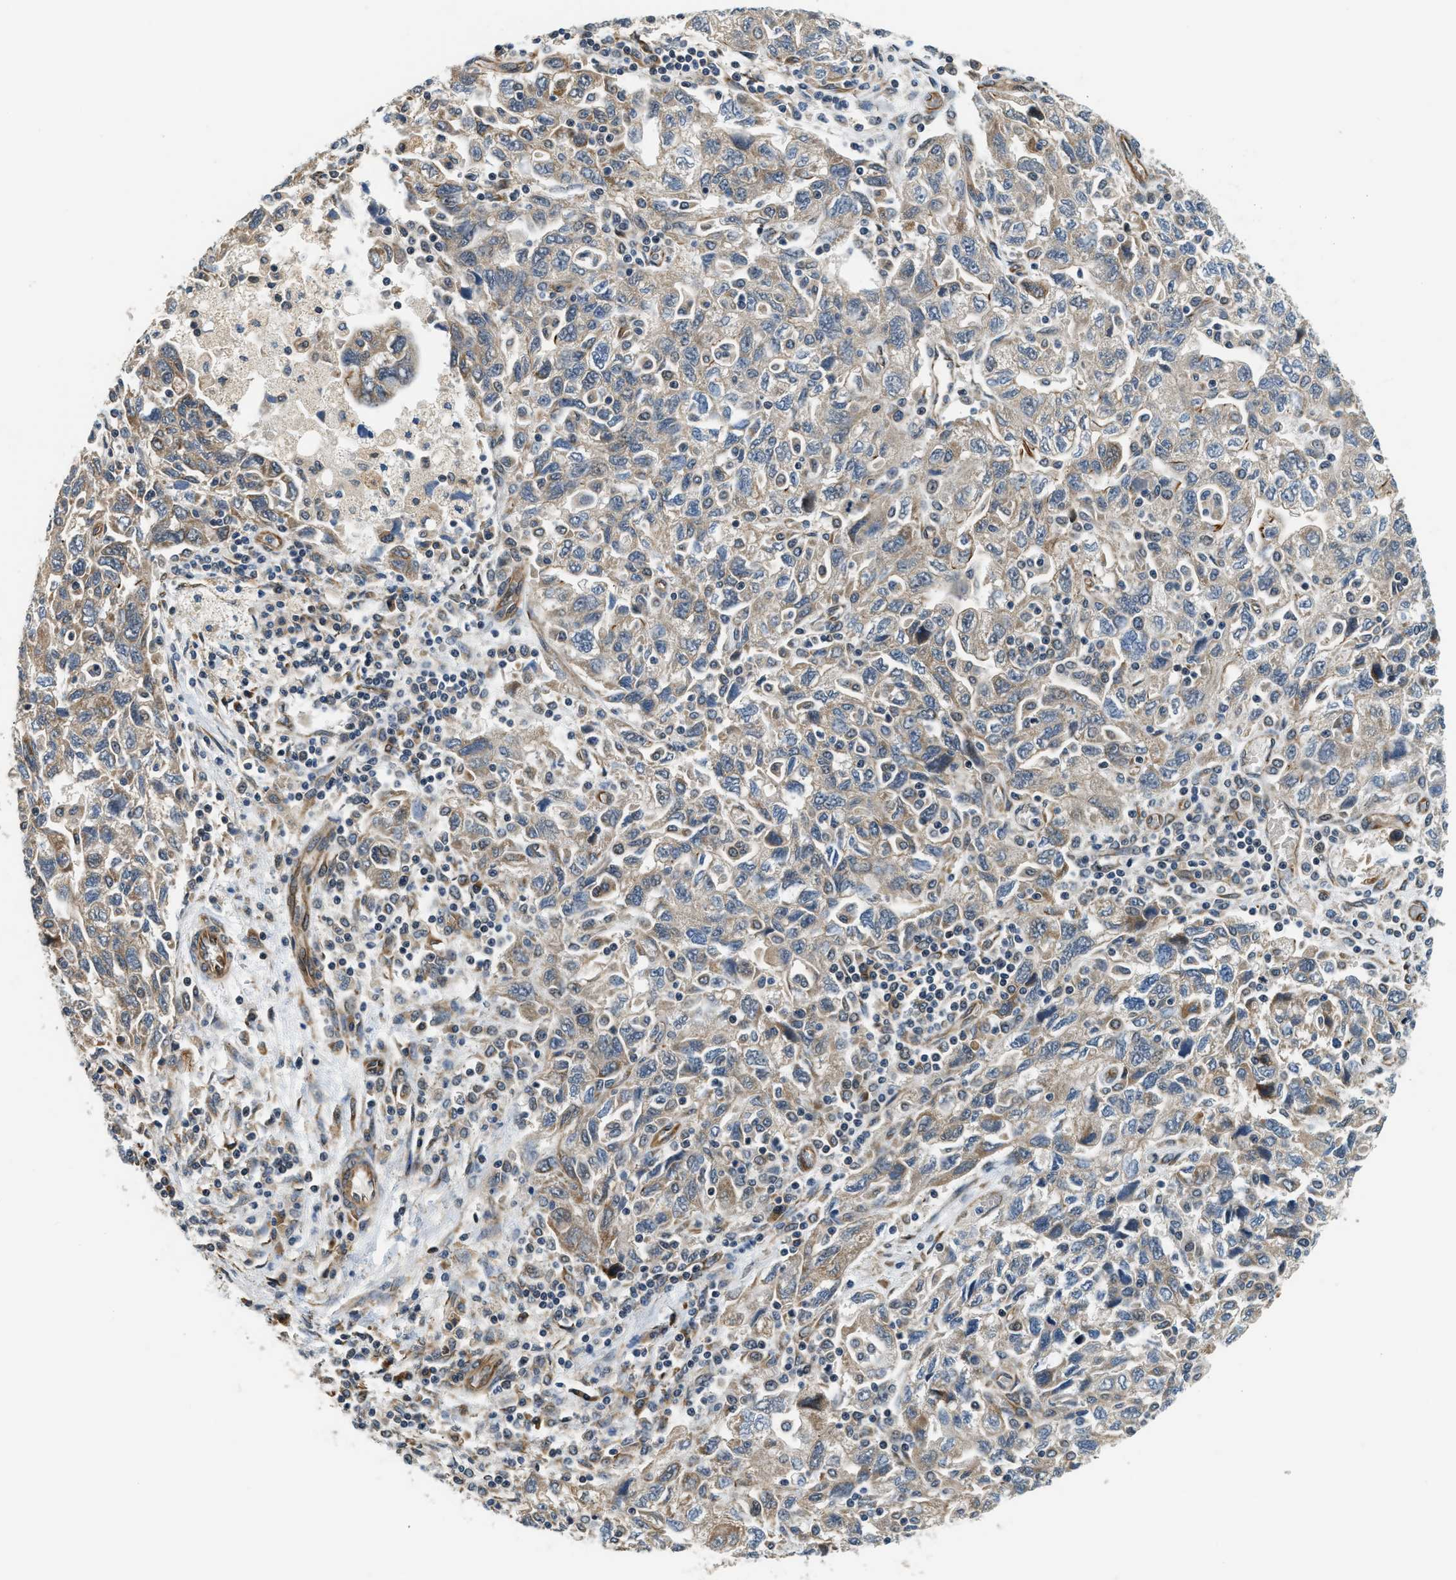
{"staining": {"intensity": "moderate", "quantity": "<25%", "location": "cytoplasmic/membranous"}, "tissue": "ovarian cancer", "cell_type": "Tumor cells", "image_type": "cancer", "snomed": [{"axis": "morphology", "description": "Carcinoma, NOS"}, {"axis": "morphology", "description": "Cystadenocarcinoma, serous, NOS"}, {"axis": "topography", "description": "Ovary"}], "caption": "DAB (3,3'-diaminobenzidine) immunohistochemical staining of ovarian cancer exhibits moderate cytoplasmic/membranous protein expression in about <25% of tumor cells.", "gene": "ALOX12", "patient": {"sex": "female", "age": 69}}